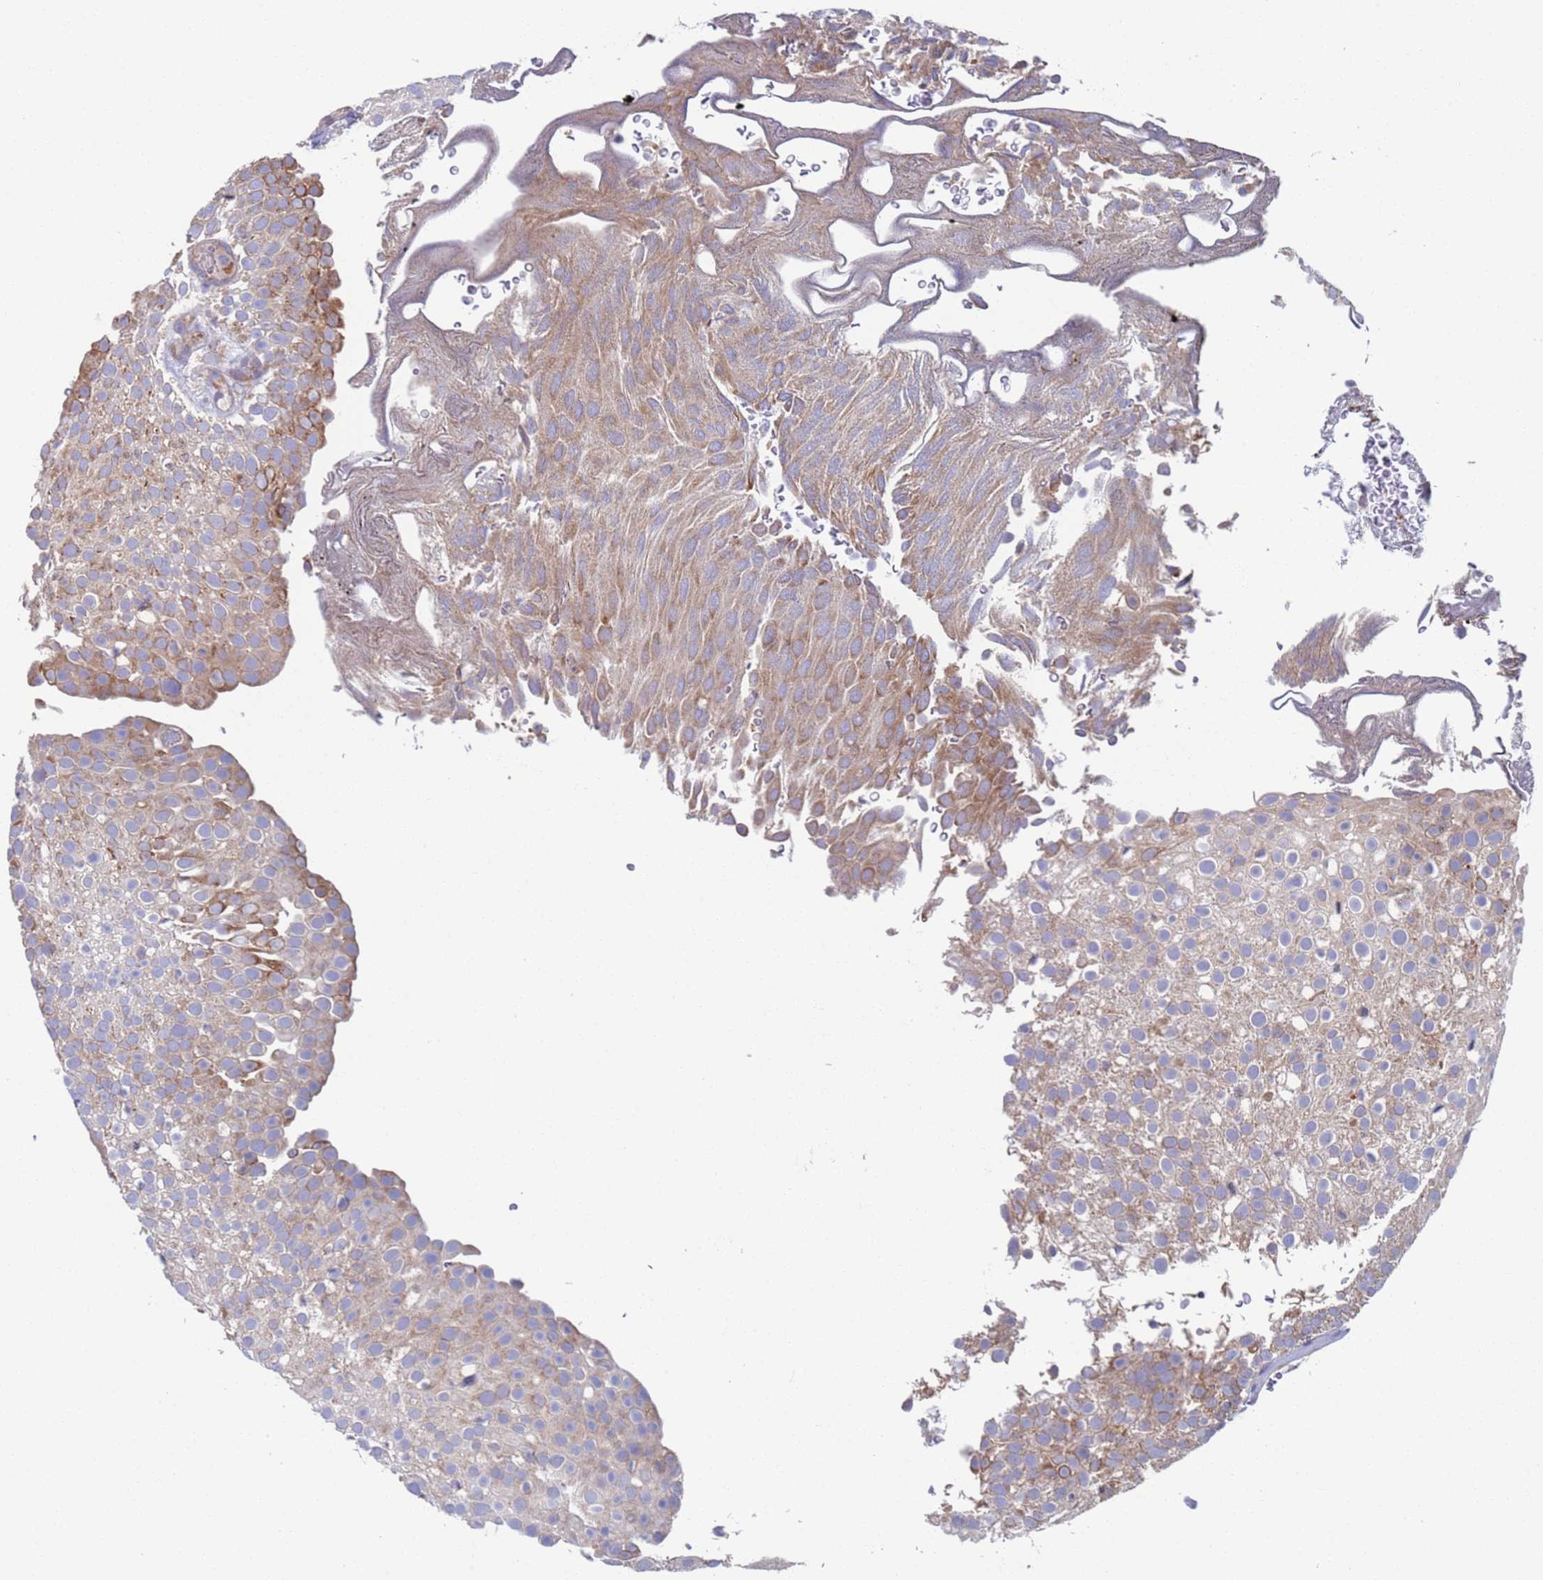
{"staining": {"intensity": "moderate", "quantity": "25%-75%", "location": "cytoplasmic/membranous"}, "tissue": "urothelial cancer", "cell_type": "Tumor cells", "image_type": "cancer", "snomed": [{"axis": "morphology", "description": "Urothelial carcinoma, Low grade"}, {"axis": "topography", "description": "Urinary bladder"}], "caption": "A brown stain highlights moderate cytoplasmic/membranous staining of a protein in human urothelial cancer tumor cells.", "gene": "PET117", "patient": {"sex": "male", "age": 78}}